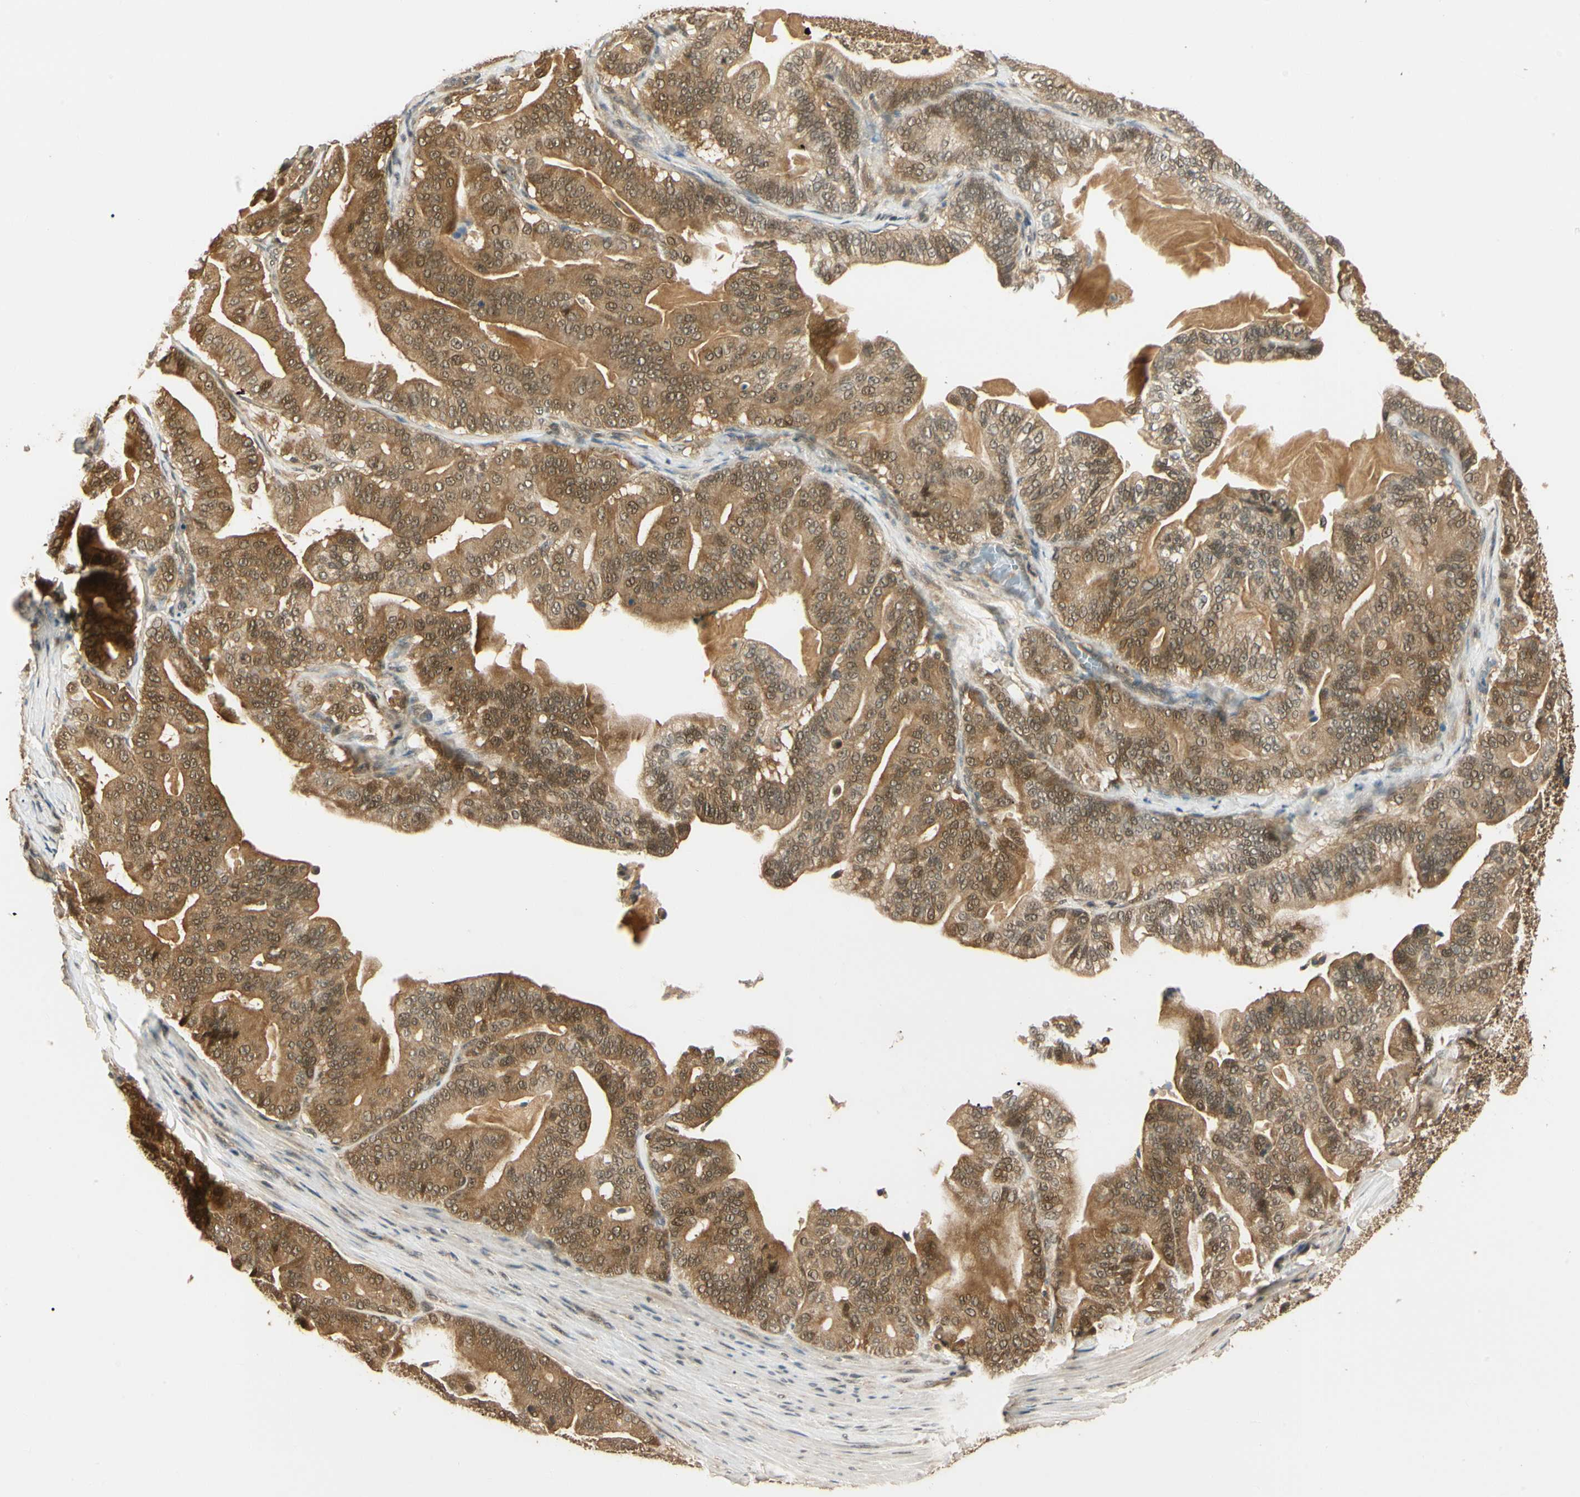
{"staining": {"intensity": "moderate", "quantity": ">75%", "location": "cytoplasmic/membranous,nuclear"}, "tissue": "pancreatic cancer", "cell_type": "Tumor cells", "image_type": "cancer", "snomed": [{"axis": "morphology", "description": "Adenocarcinoma, NOS"}, {"axis": "topography", "description": "Pancreas"}], "caption": "The micrograph exhibits a brown stain indicating the presence of a protein in the cytoplasmic/membranous and nuclear of tumor cells in pancreatic cancer (adenocarcinoma). The protein is stained brown, and the nuclei are stained in blue (DAB (3,3'-diaminobenzidine) IHC with brightfield microscopy, high magnification).", "gene": "UBE2Z", "patient": {"sex": "male", "age": 63}}